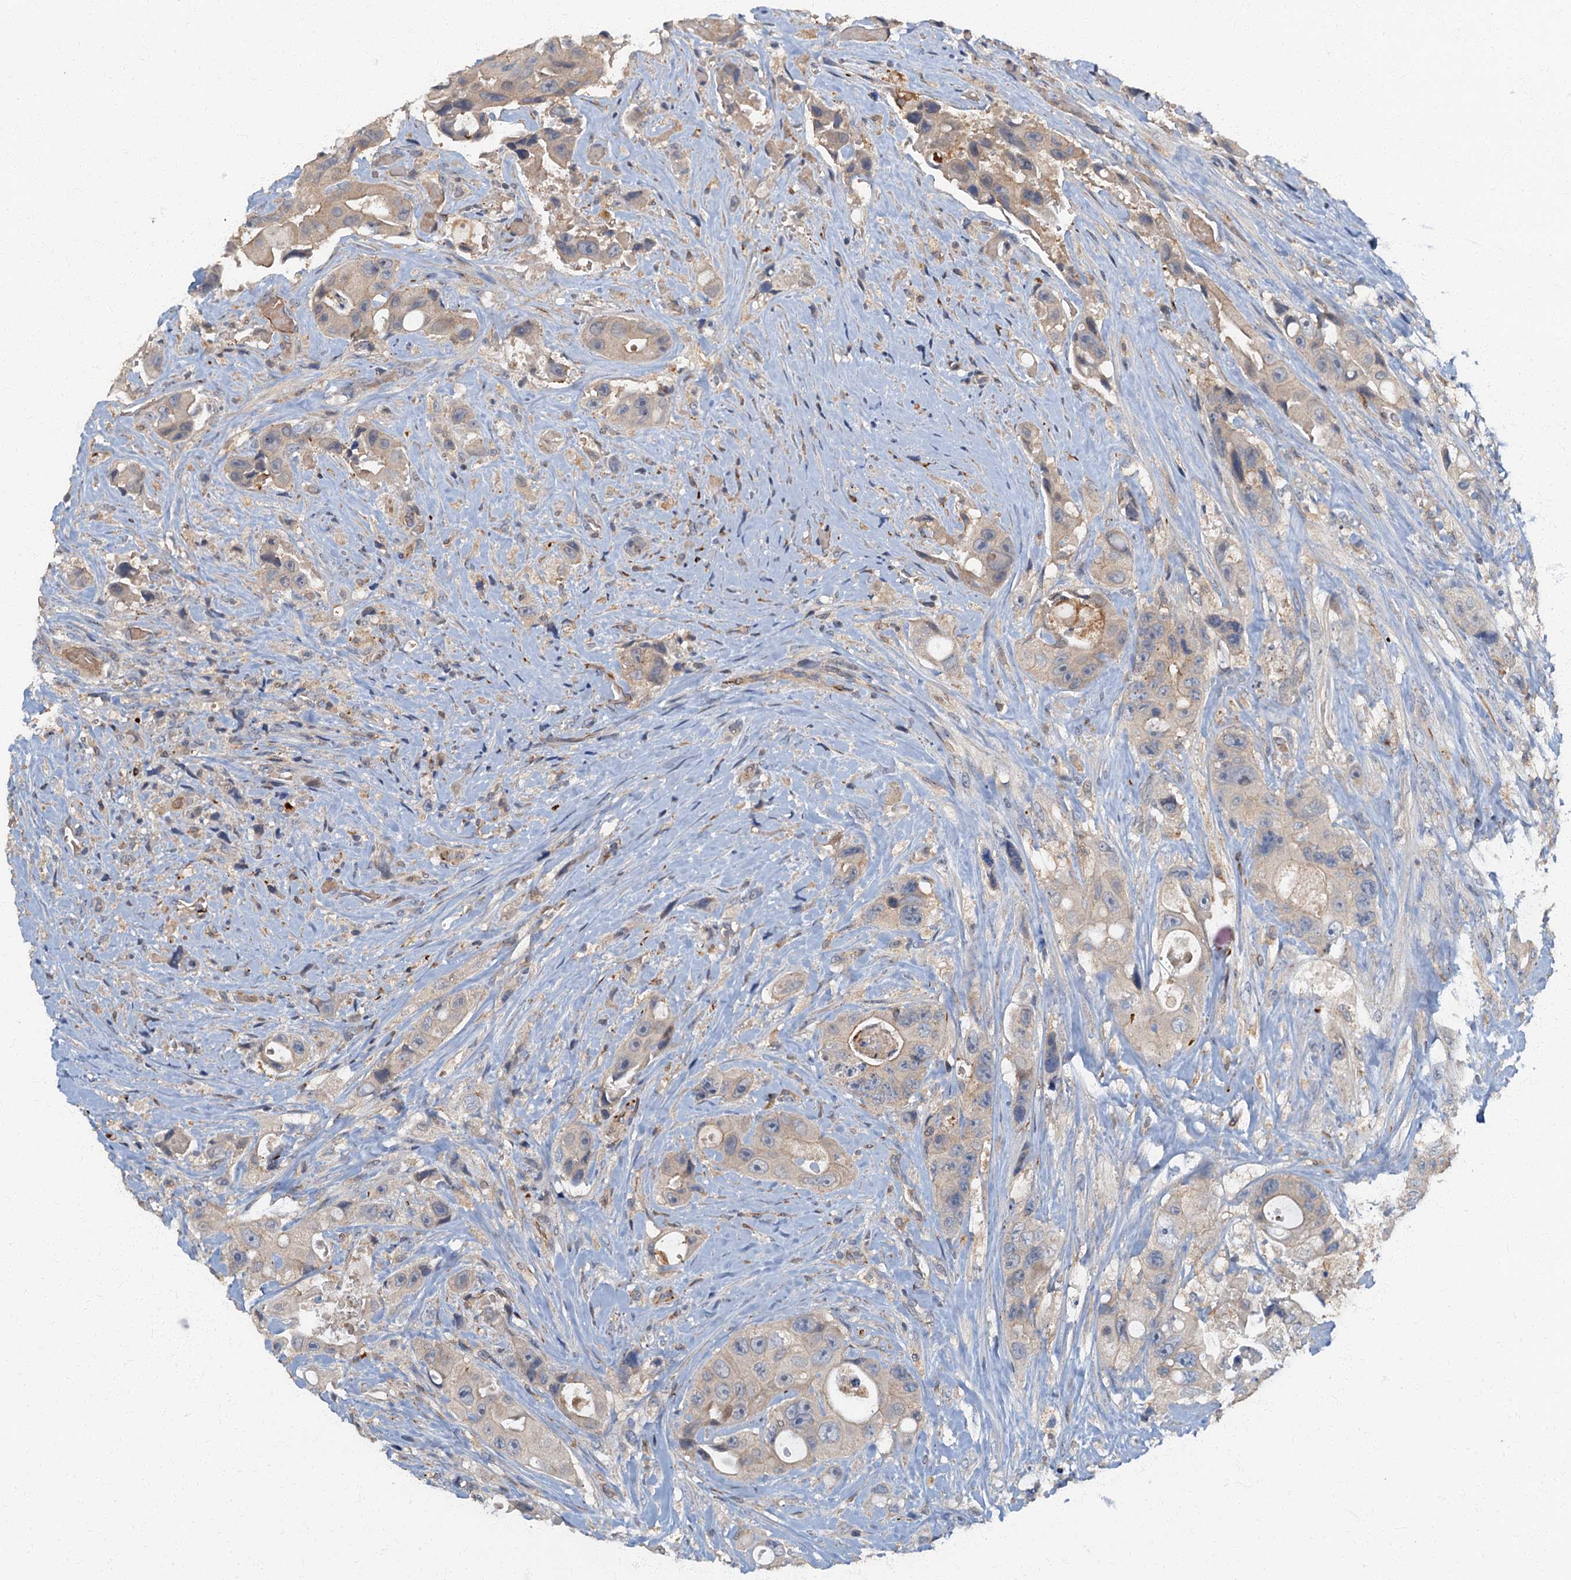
{"staining": {"intensity": "negative", "quantity": "none", "location": "none"}, "tissue": "colorectal cancer", "cell_type": "Tumor cells", "image_type": "cancer", "snomed": [{"axis": "morphology", "description": "Adenocarcinoma, NOS"}, {"axis": "topography", "description": "Colon"}], "caption": "An immunohistochemistry histopathology image of colorectal adenocarcinoma is shown. There is no staining in tumor cells of colorectal adenocarcinoma.", "gene": "ARL11", "patient": {"sex": "female", "age": 46}}